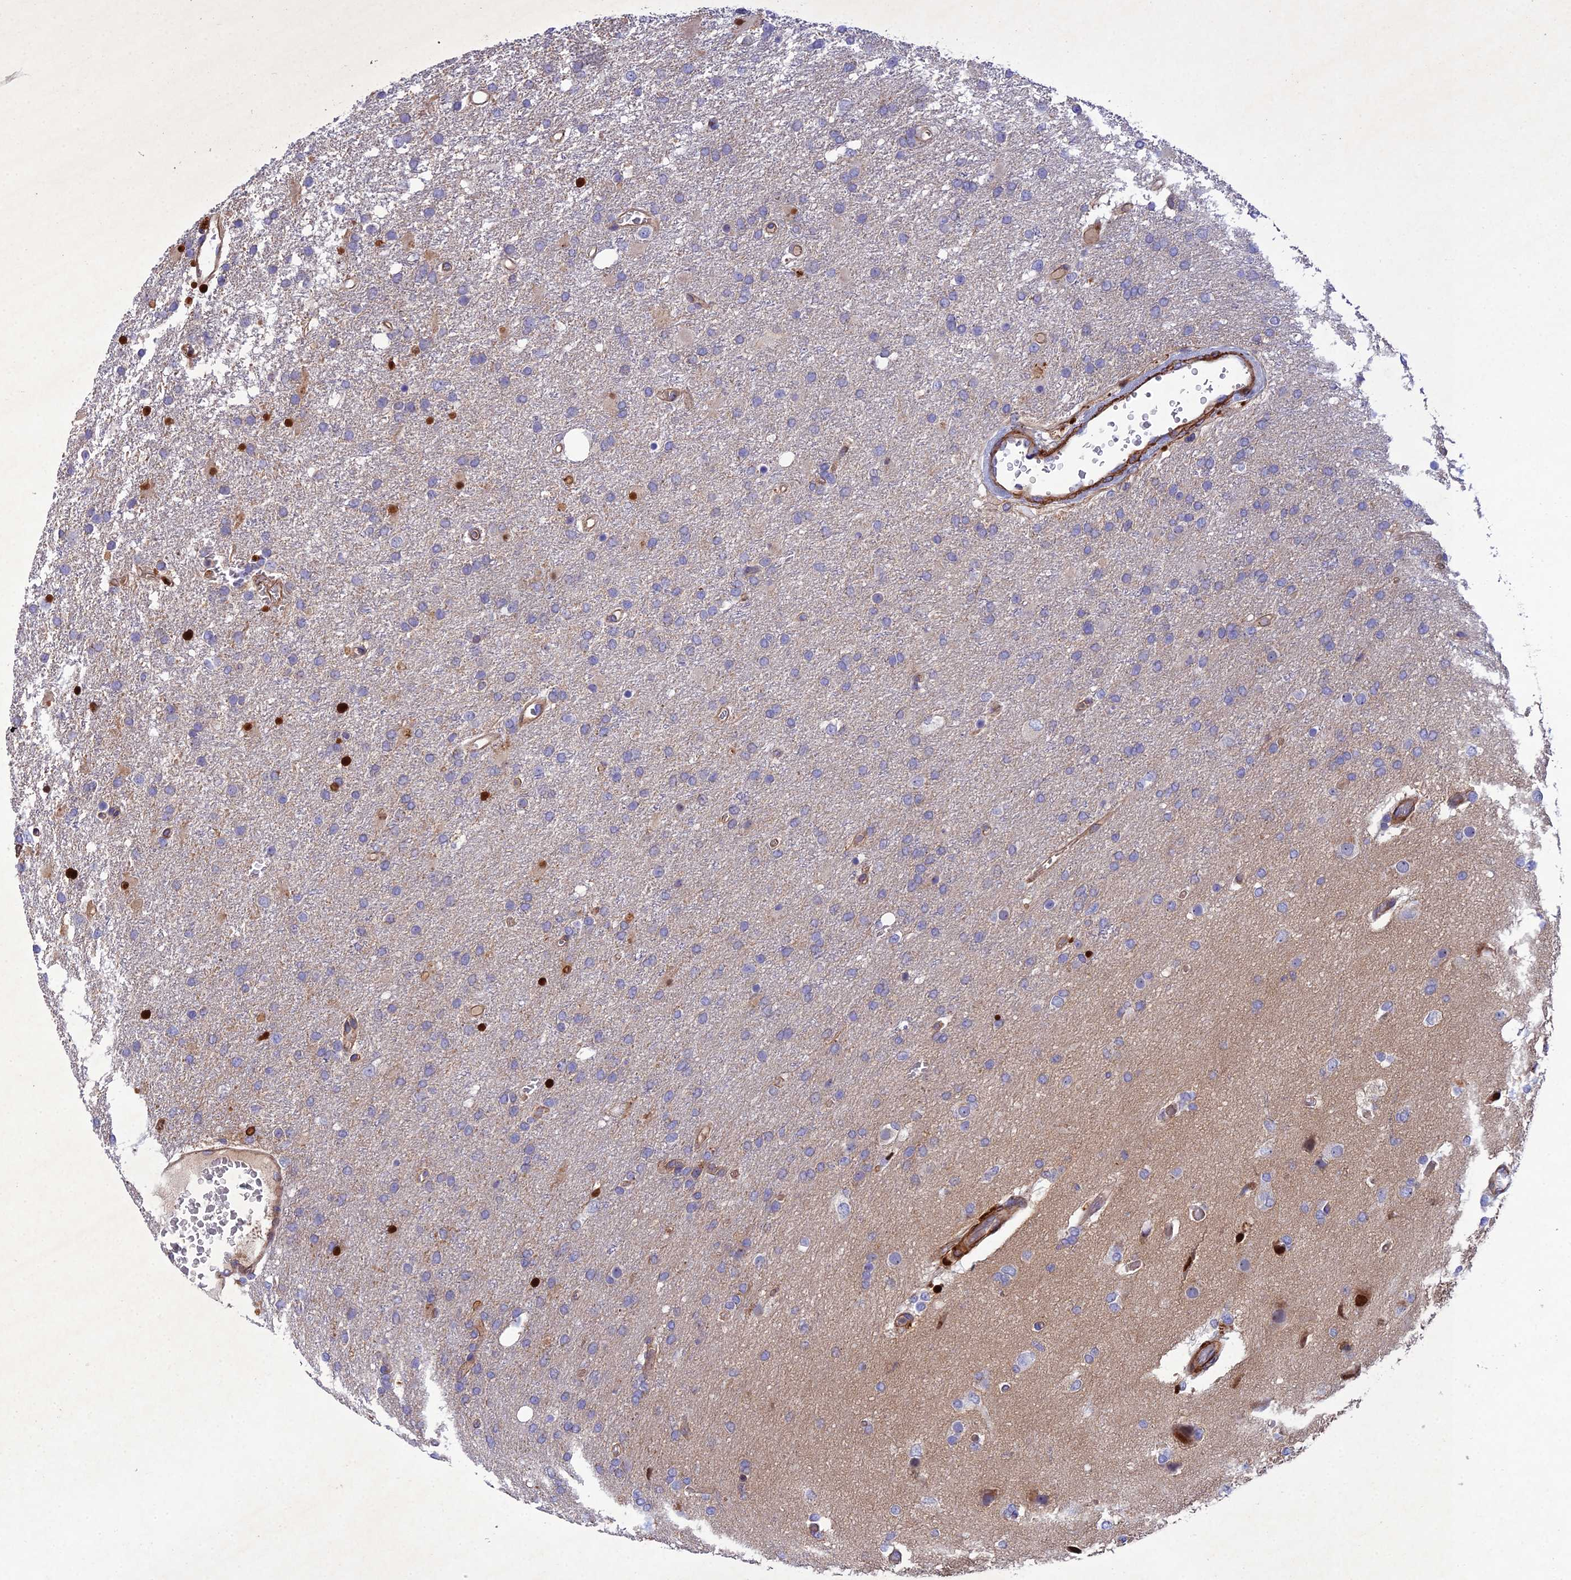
{"staining": {"intensity": "negative", "quantity": "none", "location": "none"}, "tissue": "glioma", "cell_type": "Tumor cells", "image_type": "cancer", "snomed": [{"axis": "morphology", "description": "Glioma, malignant, High grade"}, {"axis": "topography", "description": "Brain"}], "caption": "Glioma was stained to show a protein in brown. There is no significant positivity in tumor cells. The staining is performed using DAB brown chromogen with nuclei counter-stained in using hematoxylin.", "gene": "RALGAPA2", "patient": {"sex": "female", "age": 74}}